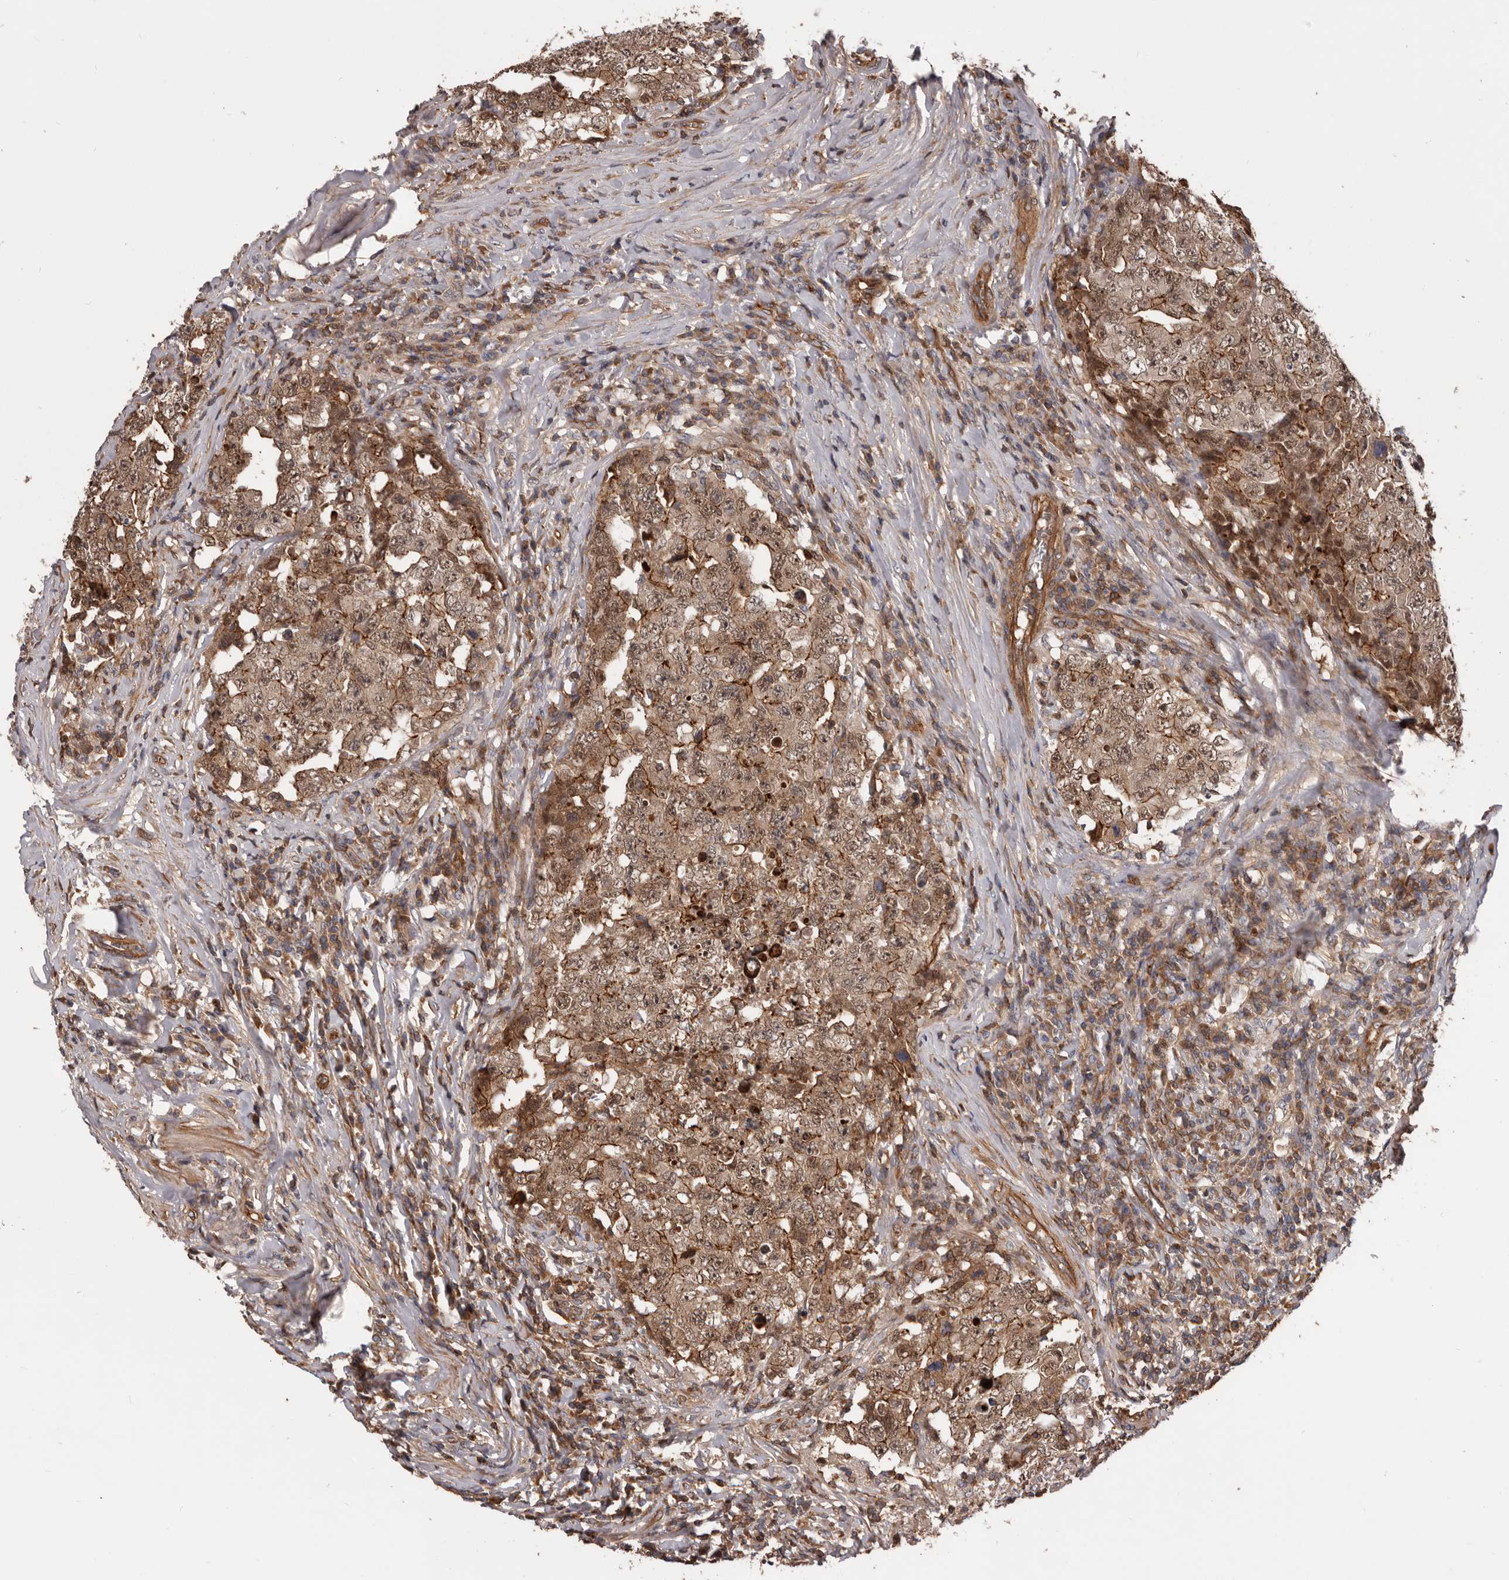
{"staining": {"intensity": "strong", "quantity": ">75%", "location": "cytoplasmic/membranous,nuclear"}, "tissue": "testis cancer", "cell_type": "Tumor cells", "image_type": "cancer", "snomed": [{"axis": "morphology", "description": "Carcinoma, Embryonal, NOS"}, {"axis": "topography", "description": "Testis"}], "caption": "Testis cancer stained with immunohistochemistry displays strong cytoplasmic/membranous and nuclear staining in about >75% of tumor cells. (Stains: DAB (3,3'-diaminobenzidine) in brown, nuclei in blue, Microscopy: brightfield microscopy at high magnification).", "gene": "PNRC2", "patient": {"sex": "male", "age": 26}}